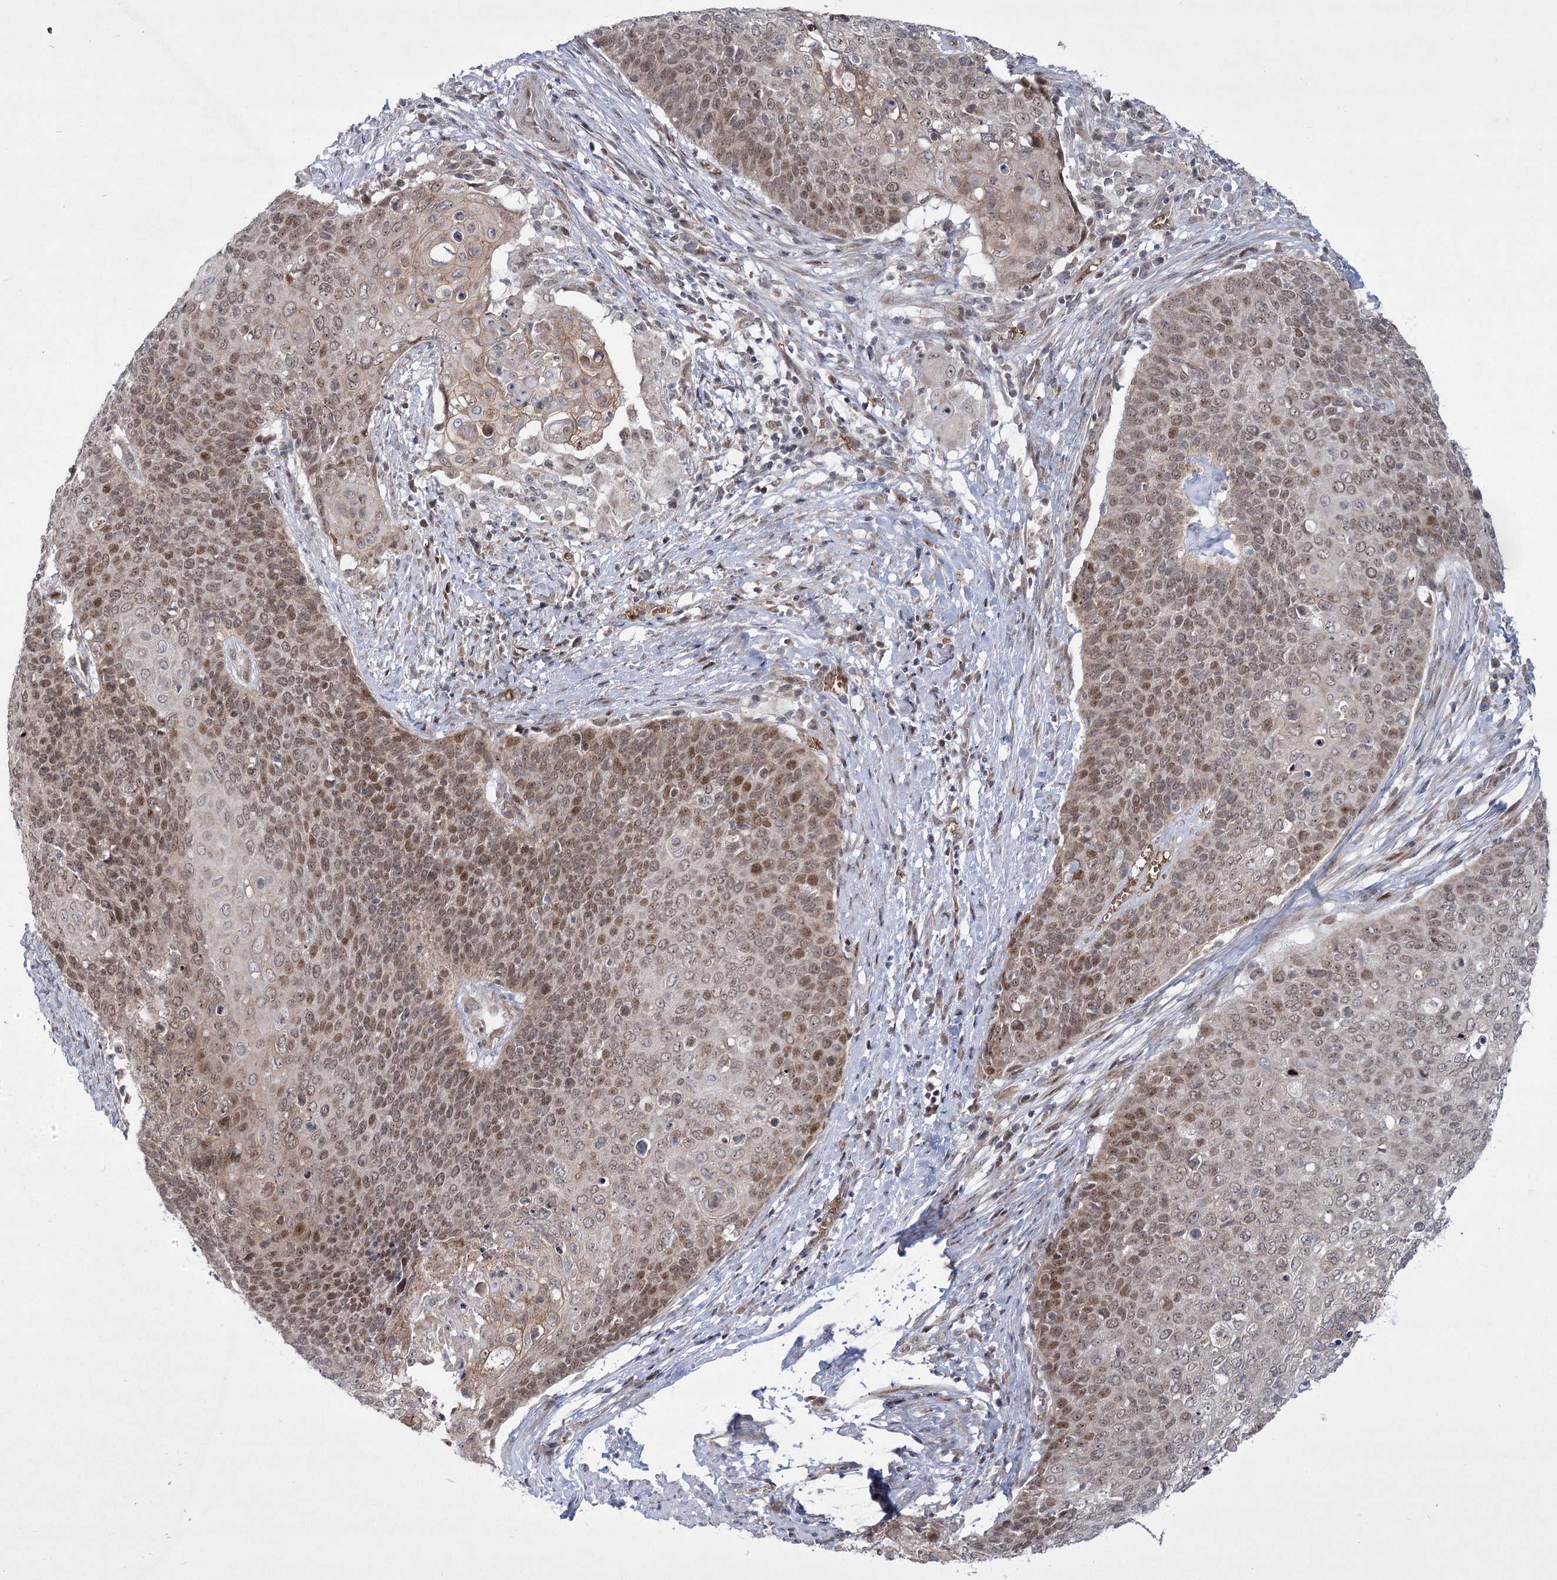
{"staining": {"intensity": "moderate", "quantity": ">75%", "location": "nuclear"}, "tissue": "cervical cancer", "cell_type": "Tumor cells", "image_type": "cancer", "snomed": [{"axis": "morphology", "description": "Squamous cell carcinoma, NOS"}, {"axis": "topography", "description": "Cervix"}], "caption": "Moderate nuclear staining for a protein is seen in about >75% of tumor cells of cervical cancer (squamous cell carcinoma) using immunohistochemistry (IHC).", "gene": "NSMCE4A", "patient": {"sex": "female", "age": 39}}